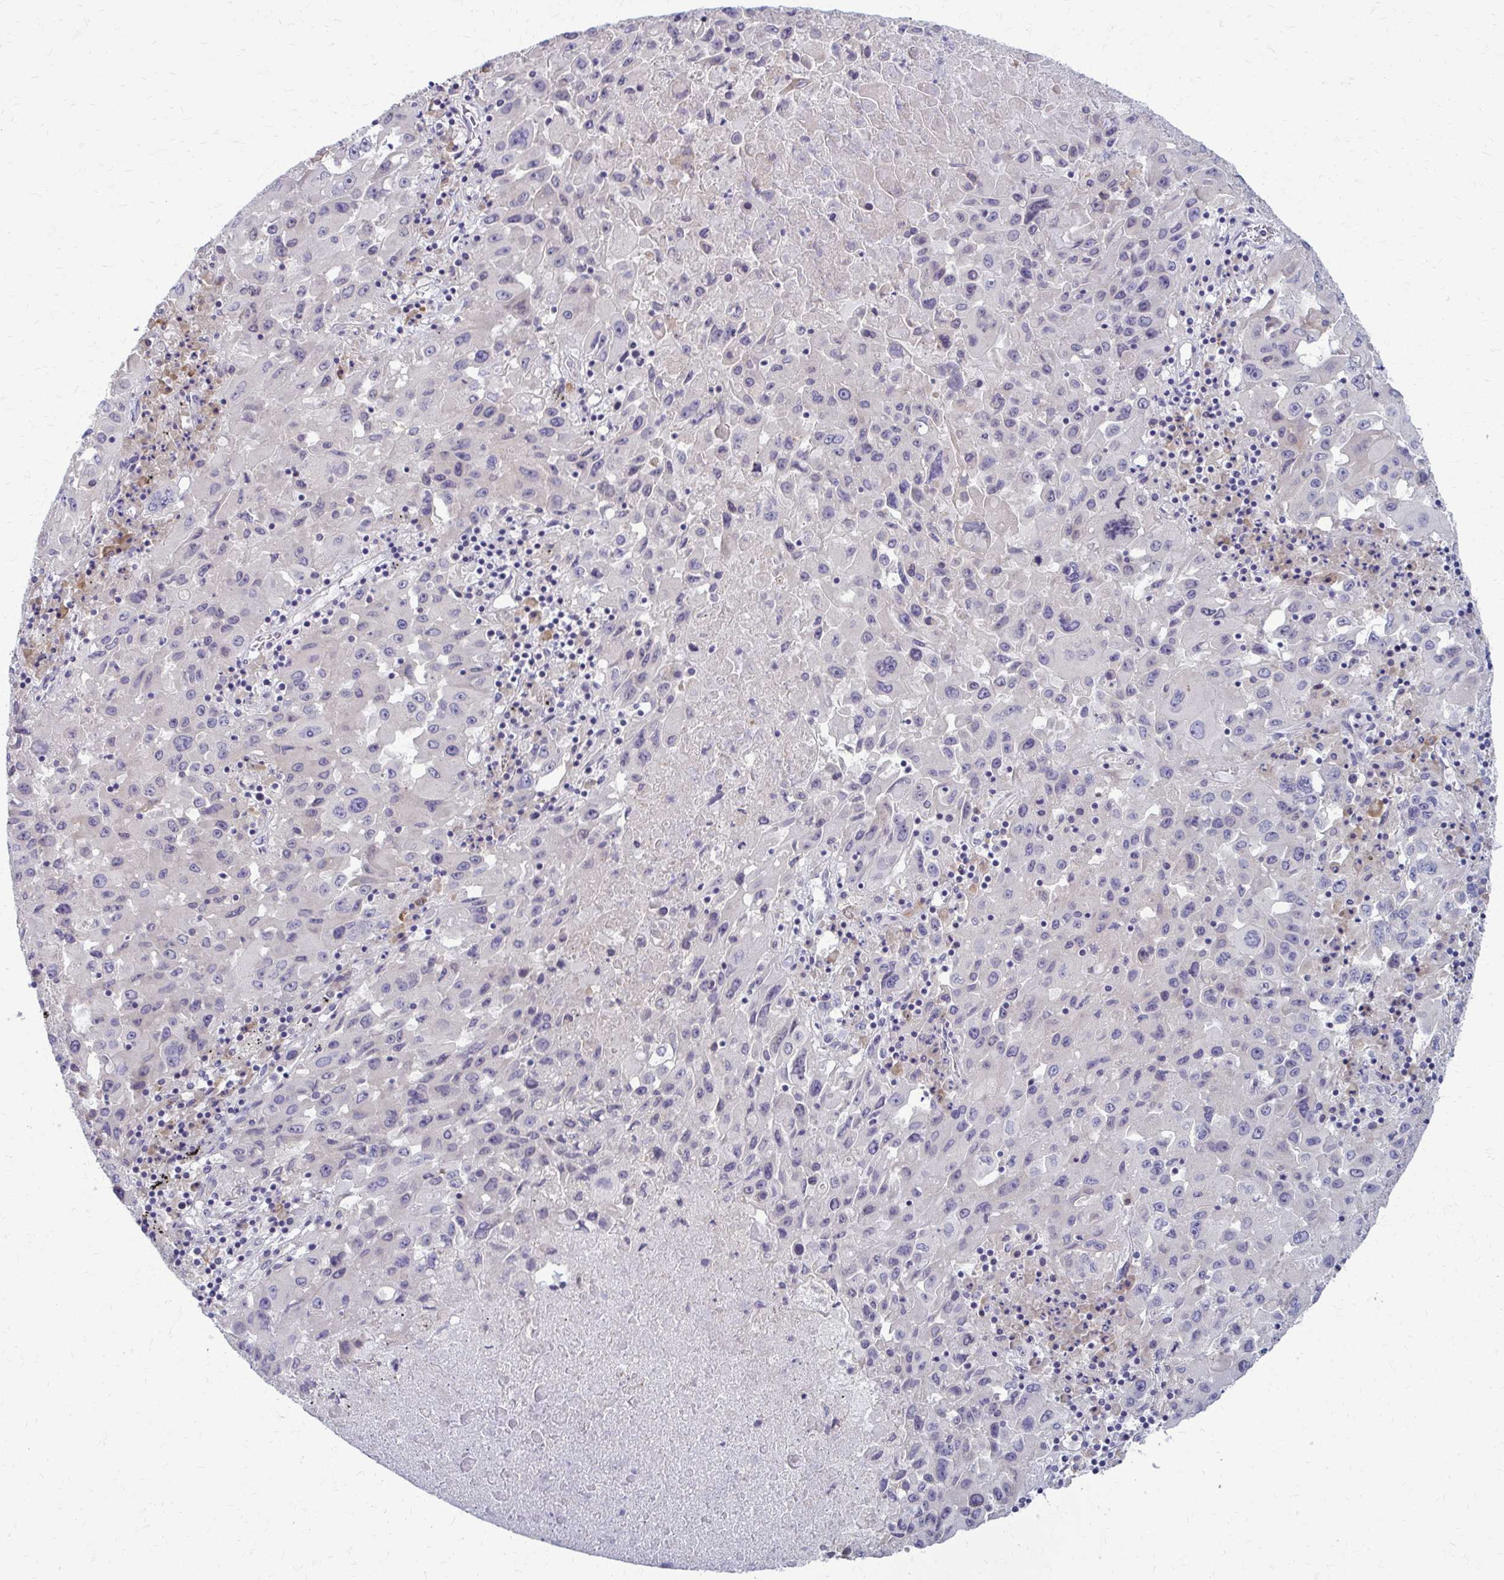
{"staining": {"intensity": "negative", "quantity": "none", "location": "none"}, "tissue": "lung cancer", "cell_type": "Tumor cells", "image_type": "cancer", "snomed": [{"axis": "morphology", "description": "Squamous cell carcinoma, NOS"}, {"axis": "topography", "description": "Lung"}], "caption": "Tumor cells are negative for brown protein staining in lung cancer (squamous cell carcinoma). (DAB immunohistochemistry (IHC), high magnification).", "gene": "MCRIP2", "patient": {"sex": "male", "age": 63}}